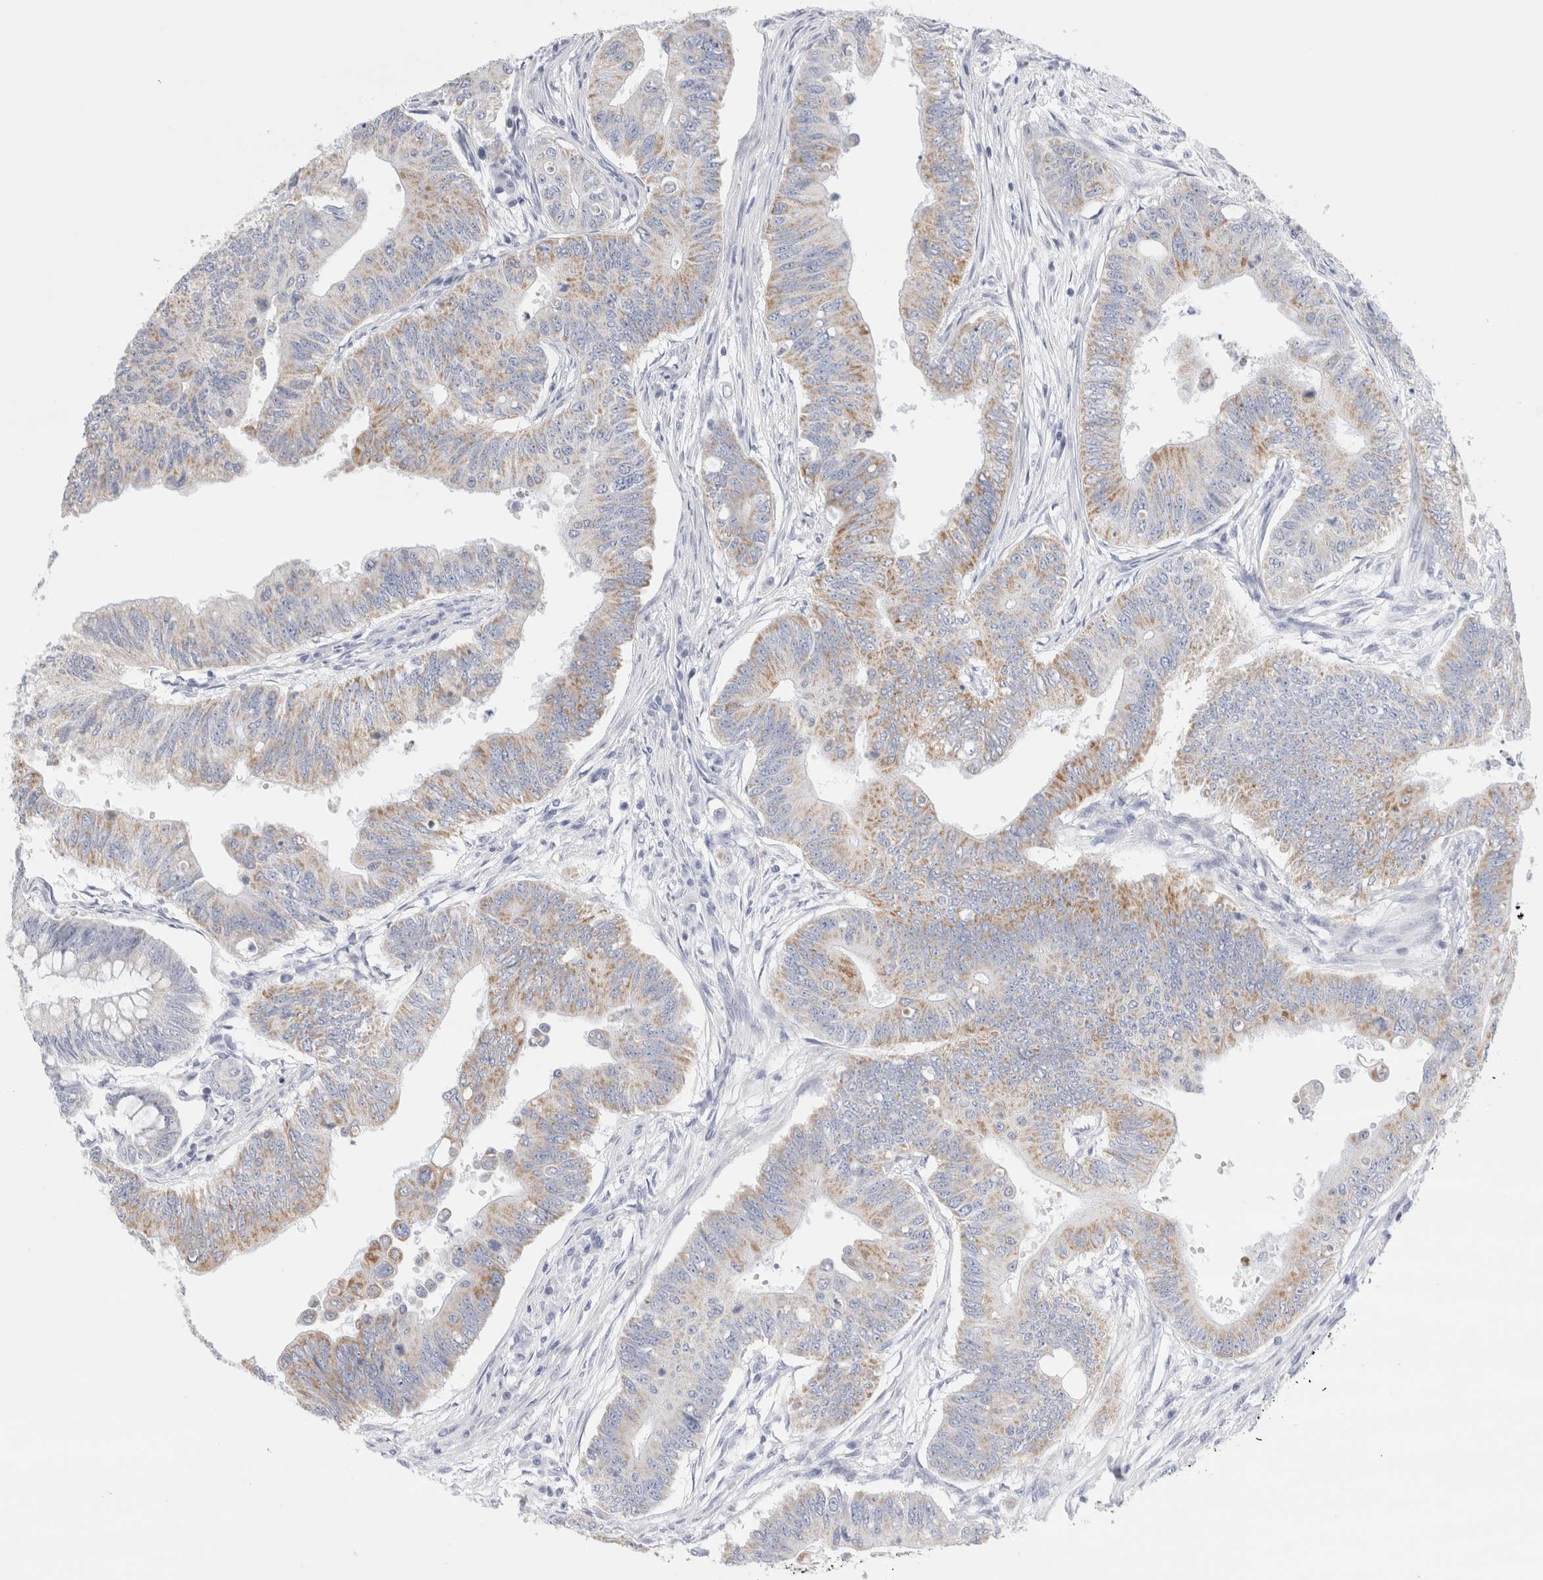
{"staining": {"intensity": "moderate", "quantity": "25%-75%", "location": "cytoplasmic/membranous"}, "tissue": "colorectal cancer", "cell_type": "Tumor cells", "image_type": "cancer", "snomed": [{"axis": "morphology", "description": "Adenoma, NOS"}, {"axis": "morphology", "description": "Adenocarcinoma, NOS"}, {"axis": "topography", "description": "Colon"}], "caption": "About 25%-75% of tumor cells in colorectal cancer display moderate cytoplasmic/membranous protein positivity as visualized by brown immunohistochemical staining.", "gene": "ECHDC2", "patient": {"sex": "male", "age": 79}}